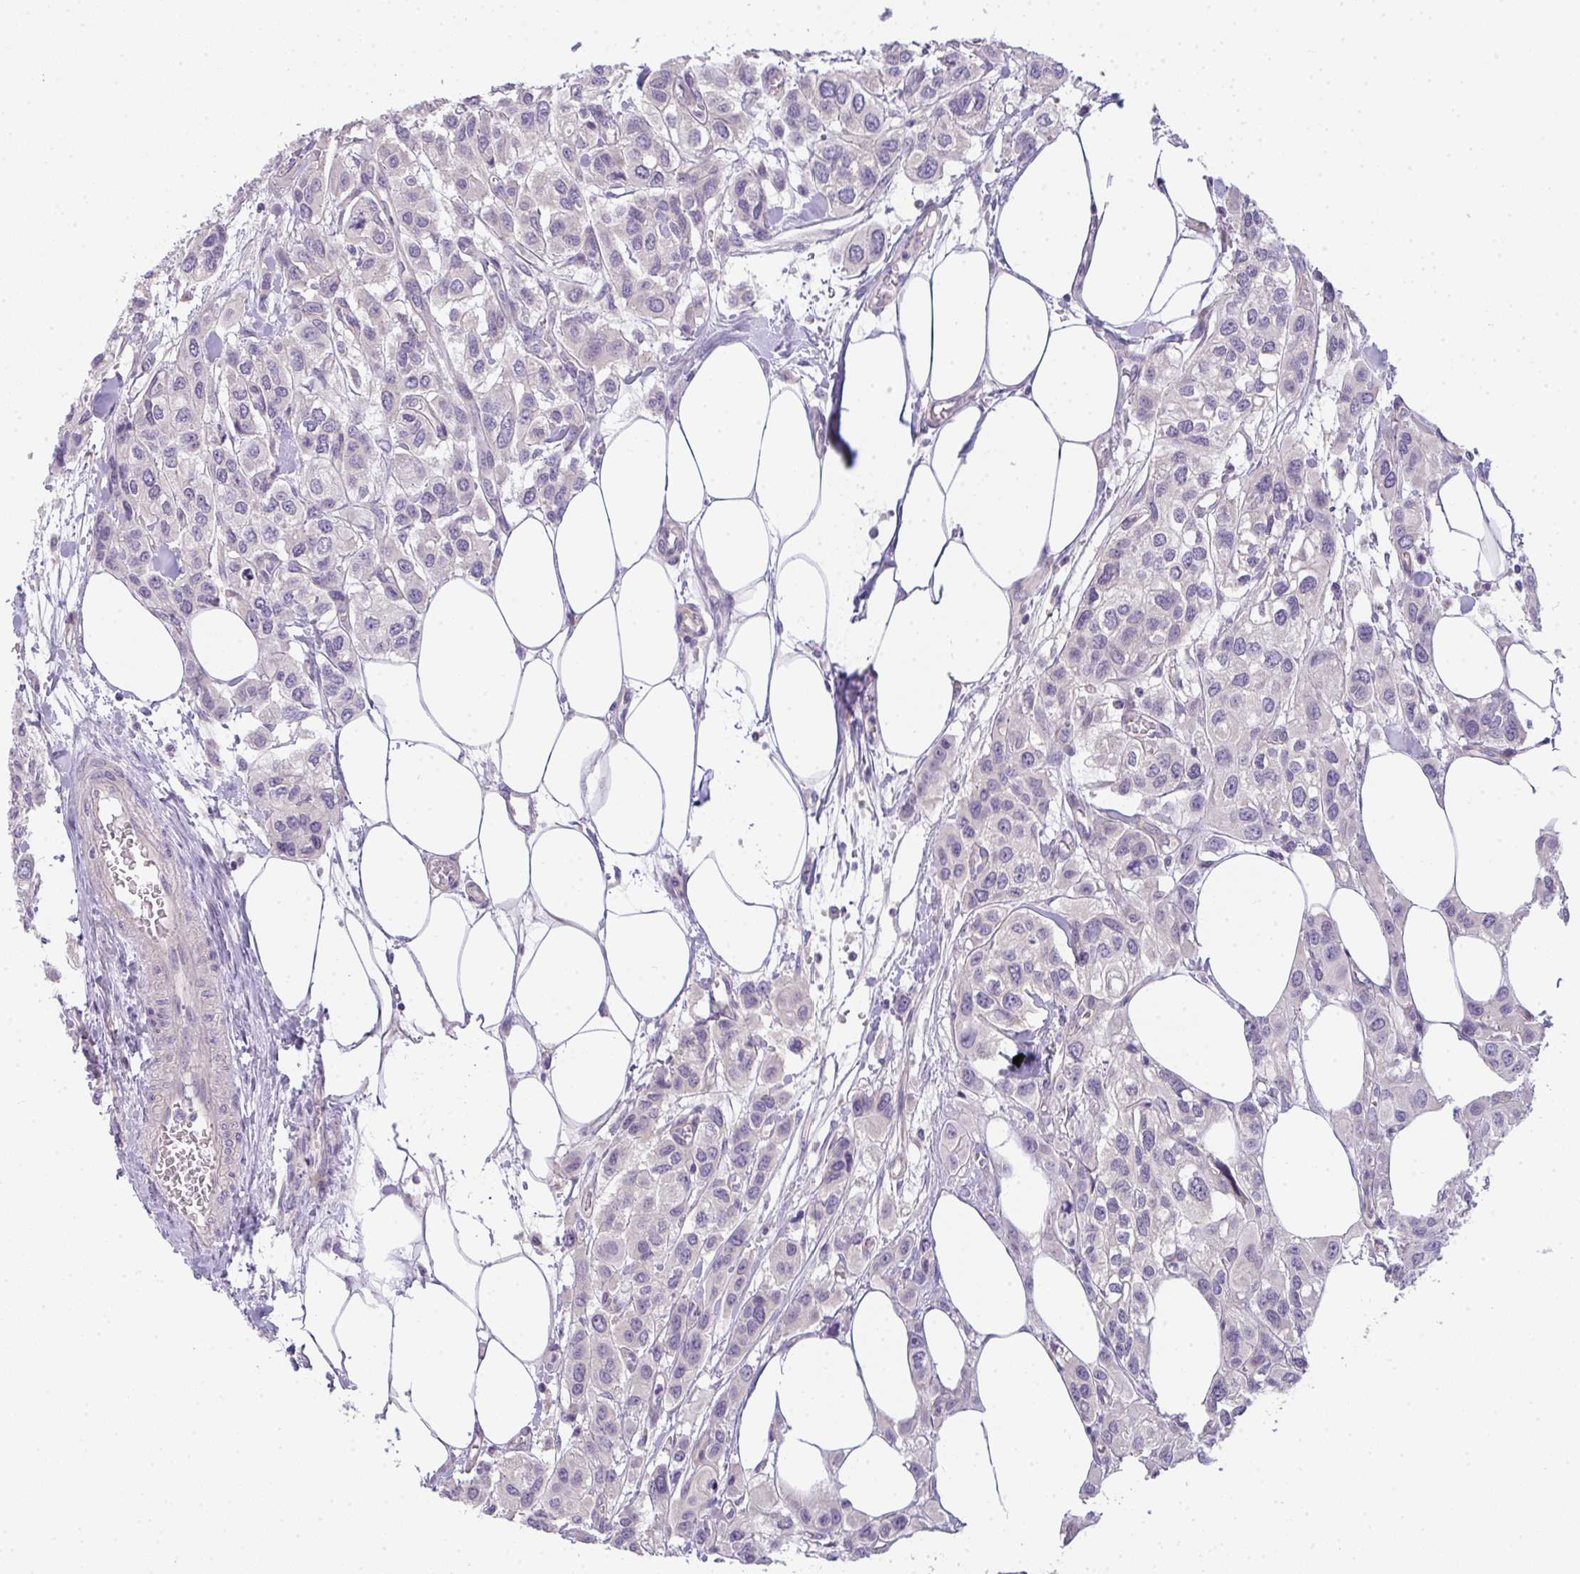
{"staining": {"intensity": "negative", "quantity": "none", "location": "none"}, "tissue": "urothelial cancer", "cell_type": "Tumor cells", "image_type": "cancer", "snomed": [{"axis": "morphology", "description": "Urothelial carcinoma, High grade"}, {"axis": "topography", "description": "Urinary bladder"}], "caption": "Immunohistochemical staining of urothelial cancer exhibits no significant positivity in tumor cells.", "gene": "FILIP1", "patient": {"sex": "male", "age": 67}}